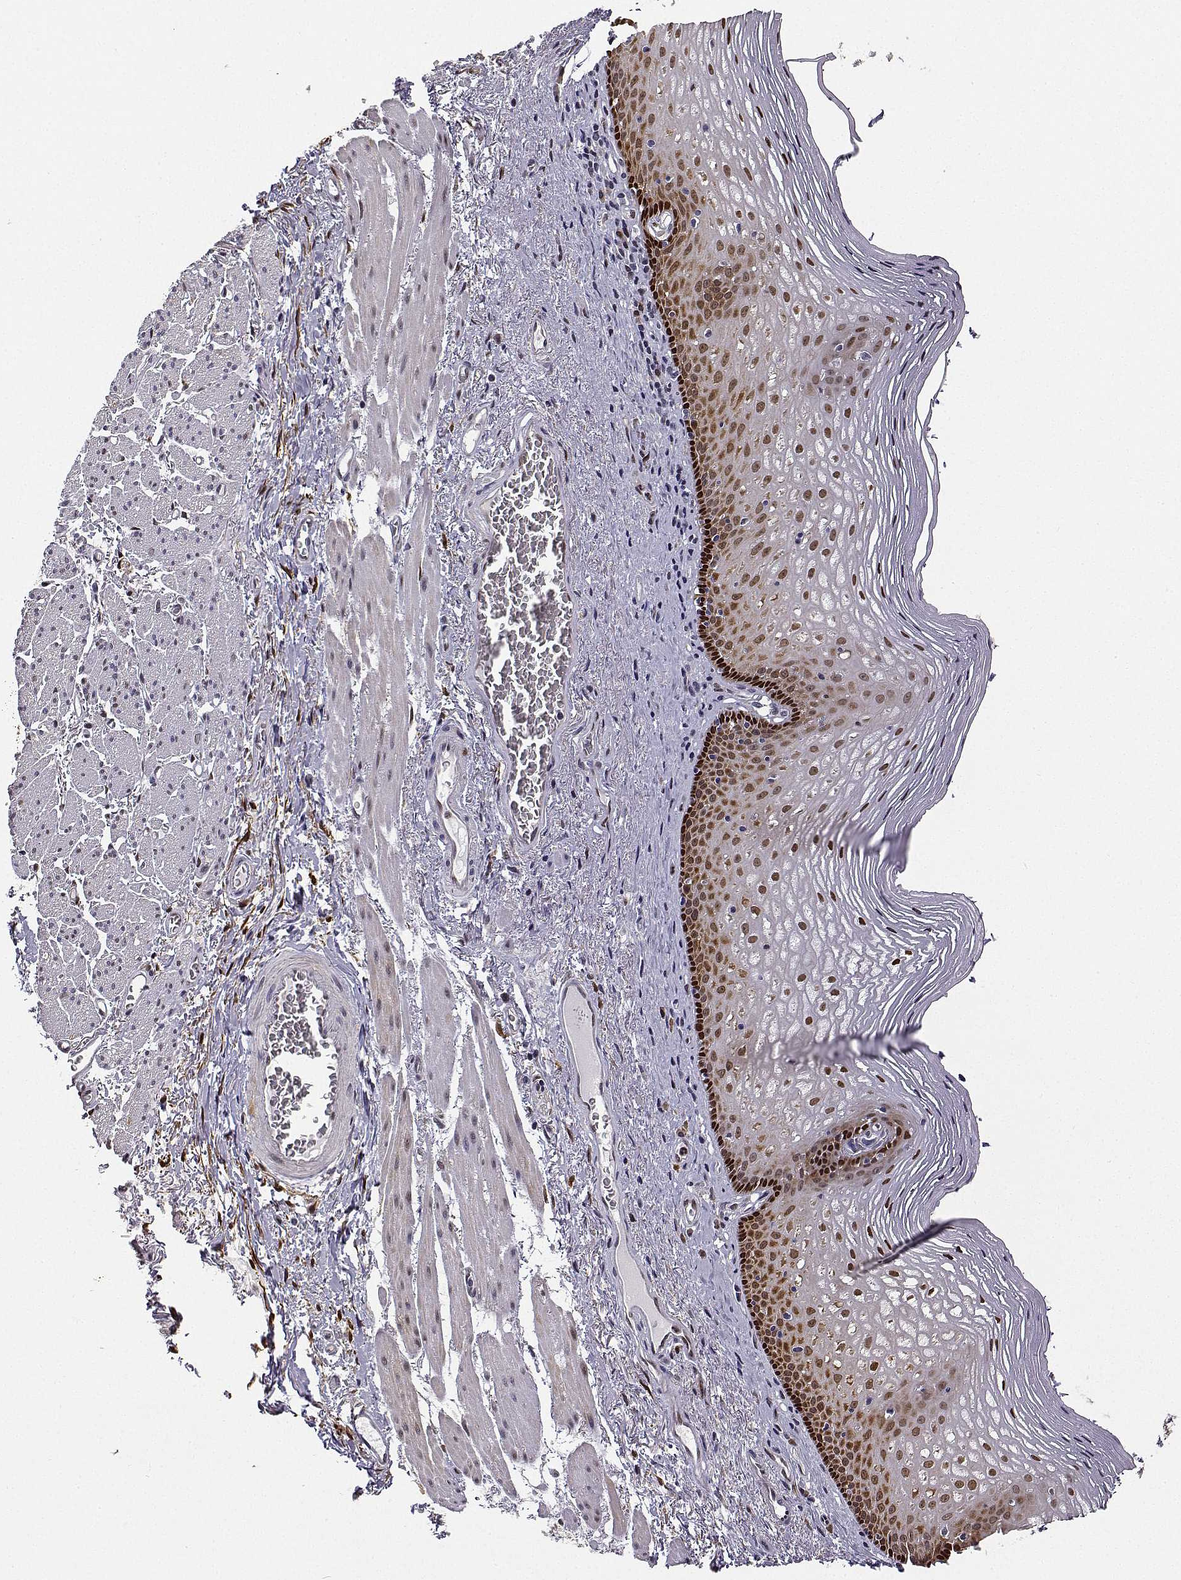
{"staining": {"intensity": "strong", "quantity": ">75%", "location": "cytoplasmic/membranous,nuclear"}, "tissue": "esophagus", "cell_type": "Squamous epithelial cells", "image_type": "normal", "snomed": [{"axis": "morphology", "description": "Normal tissue, NOS"}, {"axis": "topography", "description": "Esophagus"}], "caption": "Immunohistochemical staining of unremarkable human esophagus demonstrates strong cytoplasmic/membranous,nuclear protein expression in approximately >75% of squamous epithelial cells.", "gene": "PHGDH", "patient": {"sex": "male", "age": 76}}